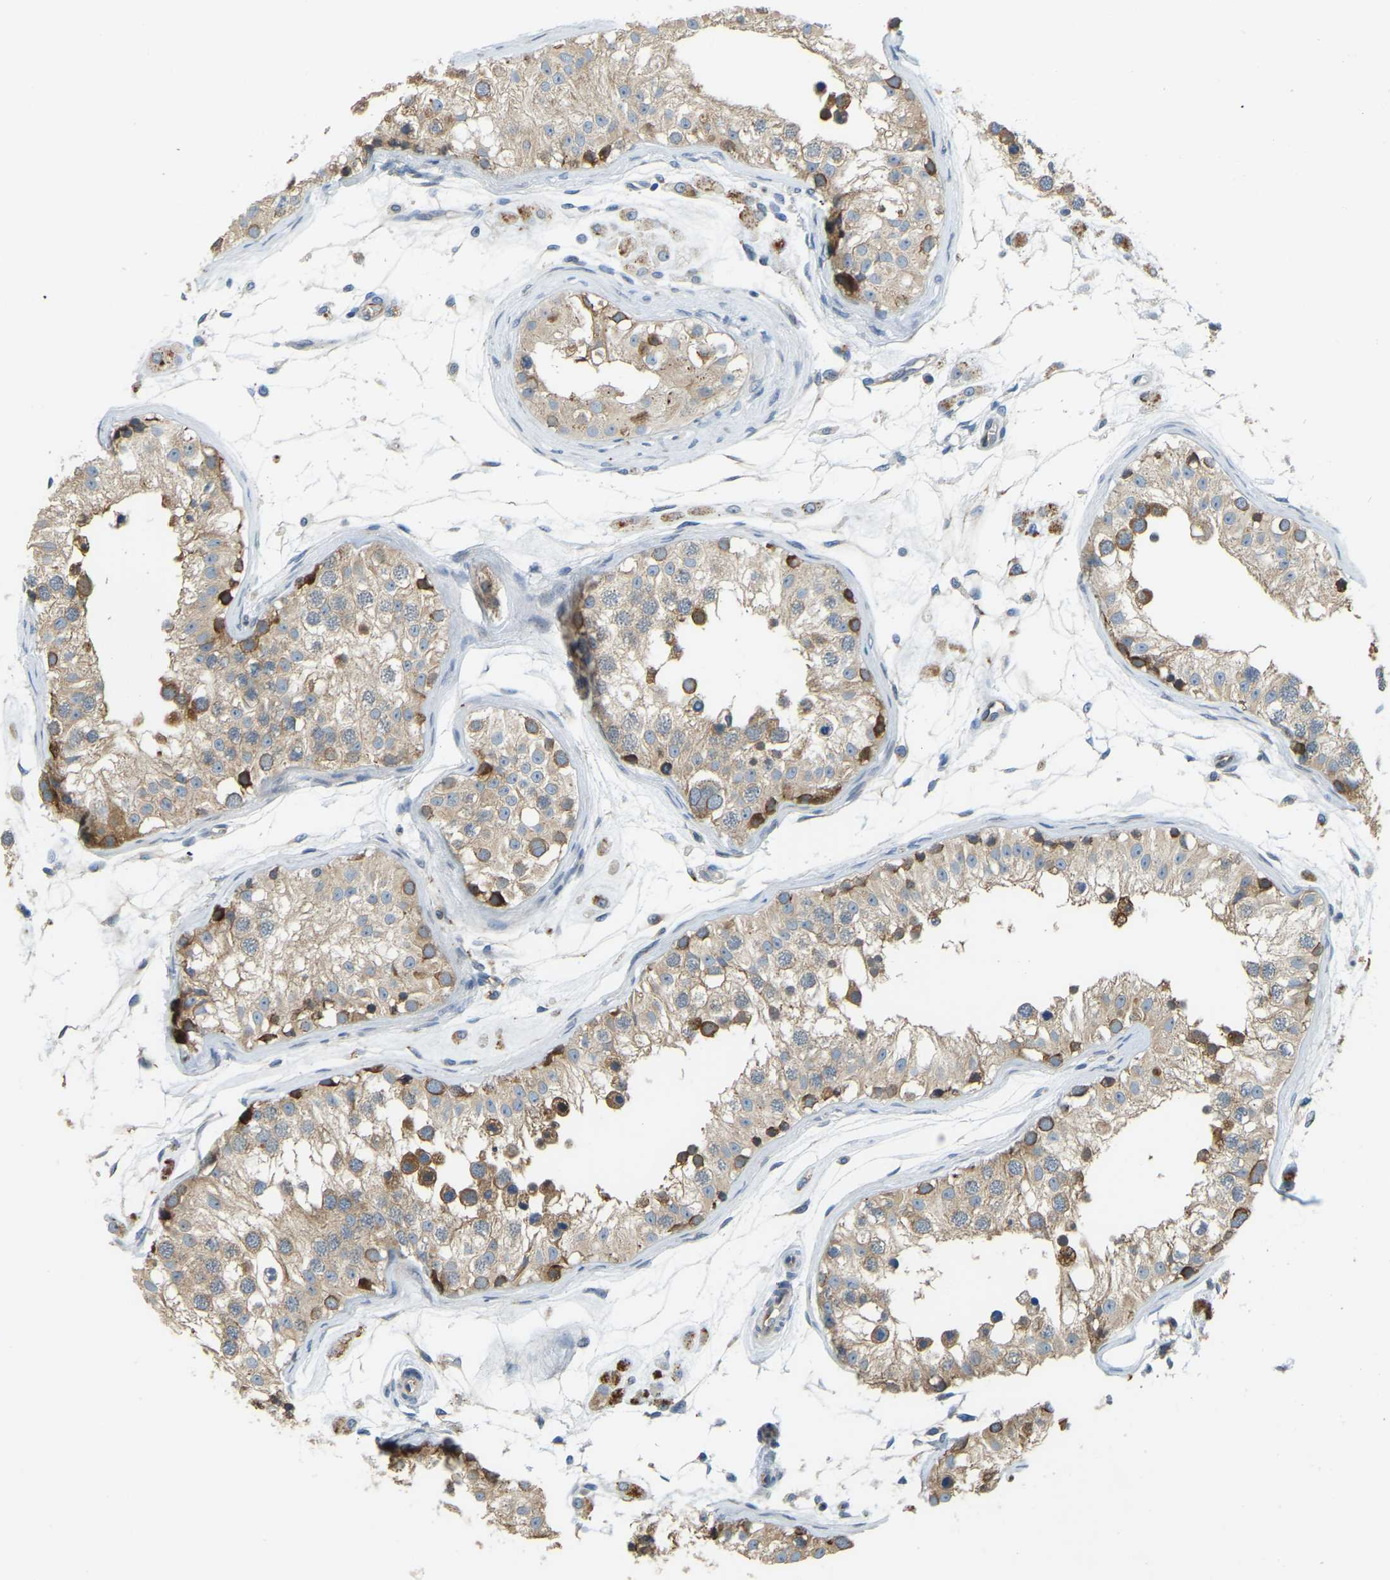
{"staining": {"intensity": "strong", "quantity": ">75%", "location": "cytoplasmic/membranous"}, "tissue": "testis", "cell_type": "Cells in seminiferous ducts", "image_type": "normal", "snomed": [{"axis": "morphology", "description": "Normal tissue, NOS"}, {"axis": "morphology", "description": "Adenocarcinoma, metastatic, NOS"}, {"axis": "topography", "description": "Testis"}], "caption": "DAB (3,3'-diaminobenzidine) immunohistochemical staining of normal testis exhibits strong cytoplasmic/membranous protein staining in approximately >75% of cells in seminiferous ducts. (IHC, brightfield microscopy, high magnification).", "gene": "NME8", "patient": {"sex": "male", "age": 26}}